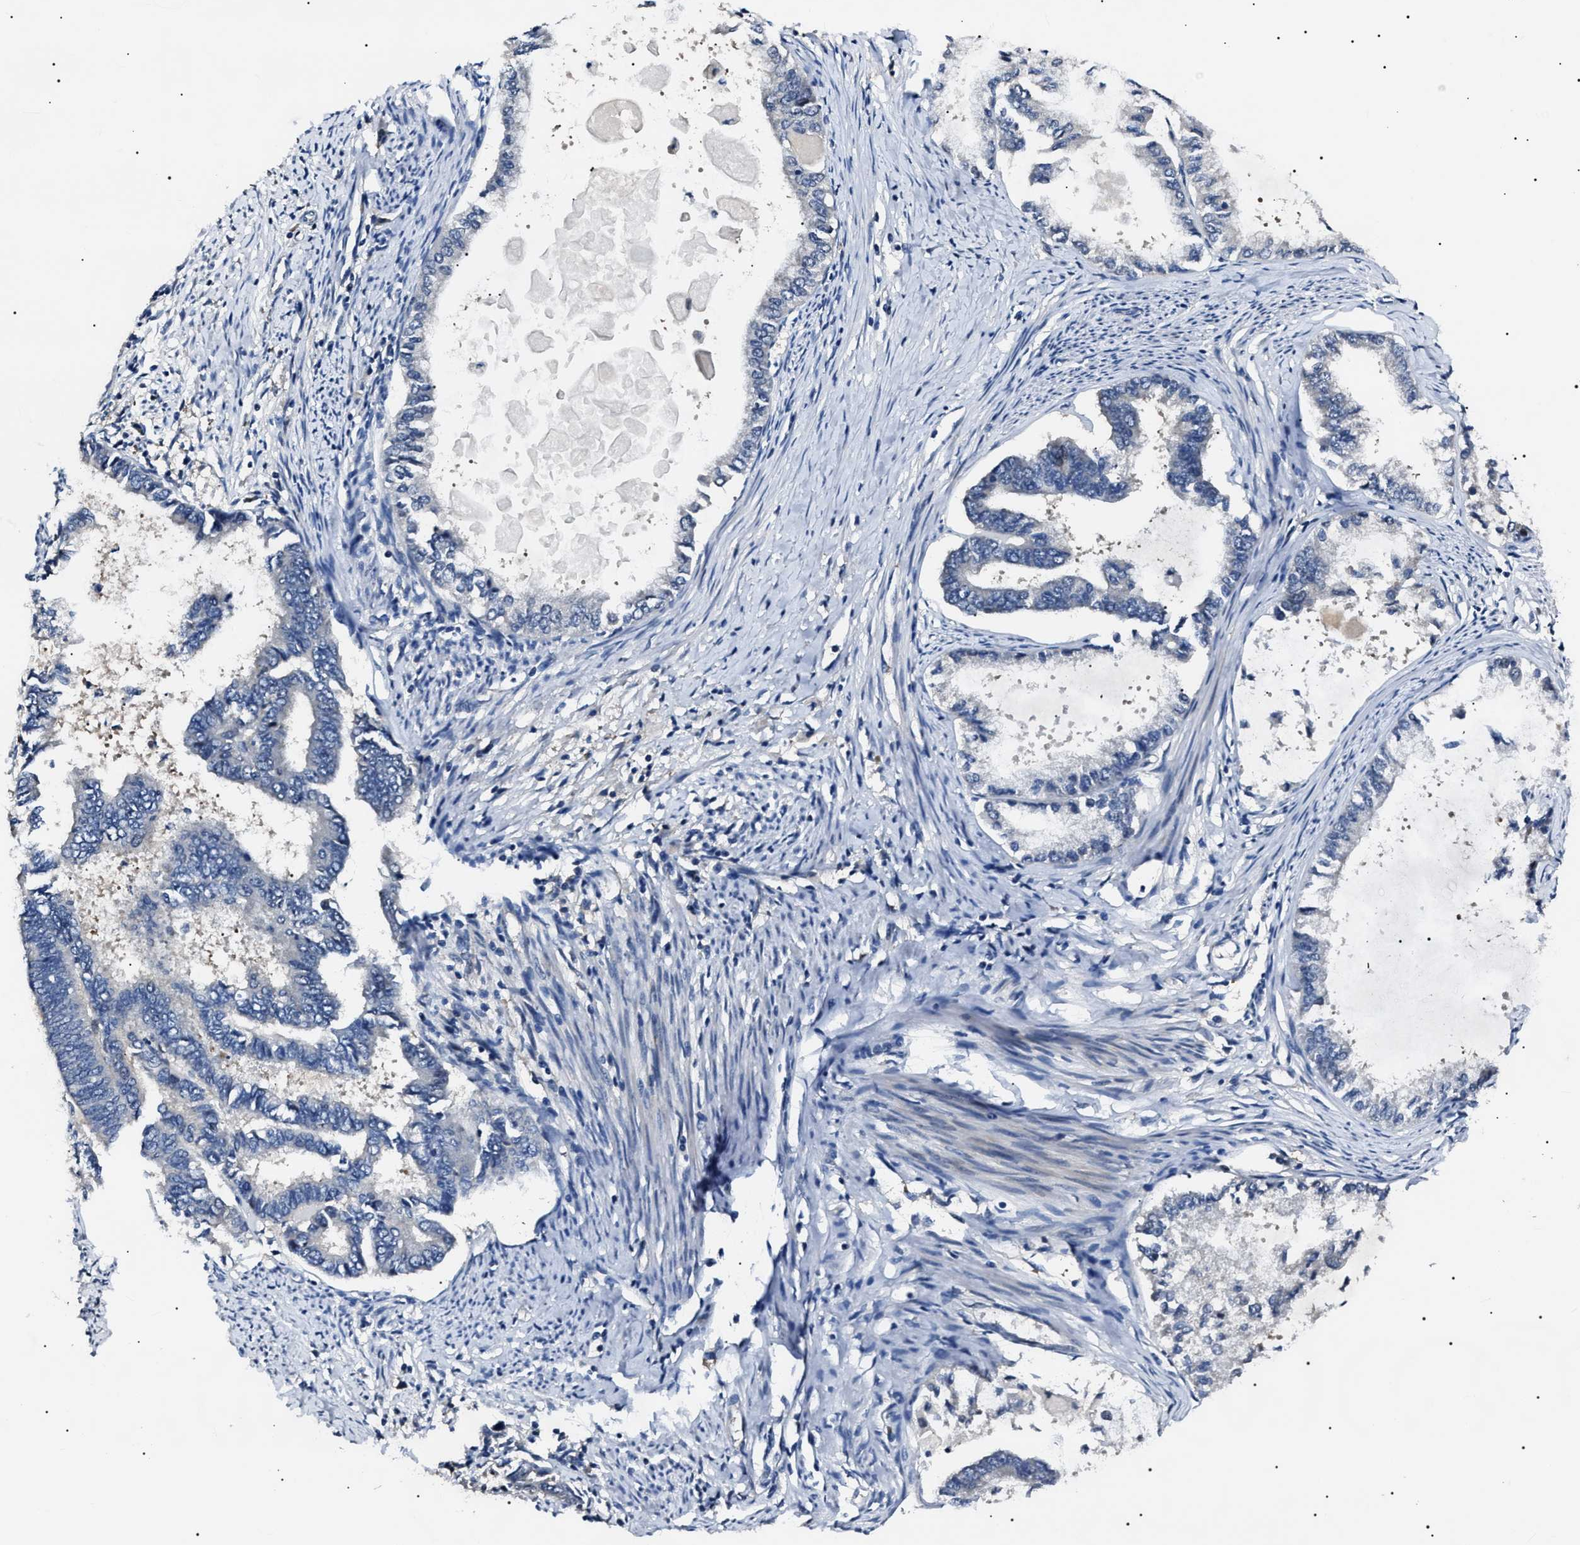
{"staining": {"intensity": "negative", "quantity": "none", "location": "none"}, "tissue": "endometrial cancer", "cell_type": "Tumor cells", "image_type": "cancer", "snomed": [{"axis": "morphology", "description": "Adenocarcinoma, NOS"}, {"axis": "topography", "description": "Endometrium"}], "caption": "Protein analysis of adenocarcinoma (endometrial) exhibits no significant staining in tumor cells.", "gene": "IFT81", "patient": {"sex": "female", "age": 86}}